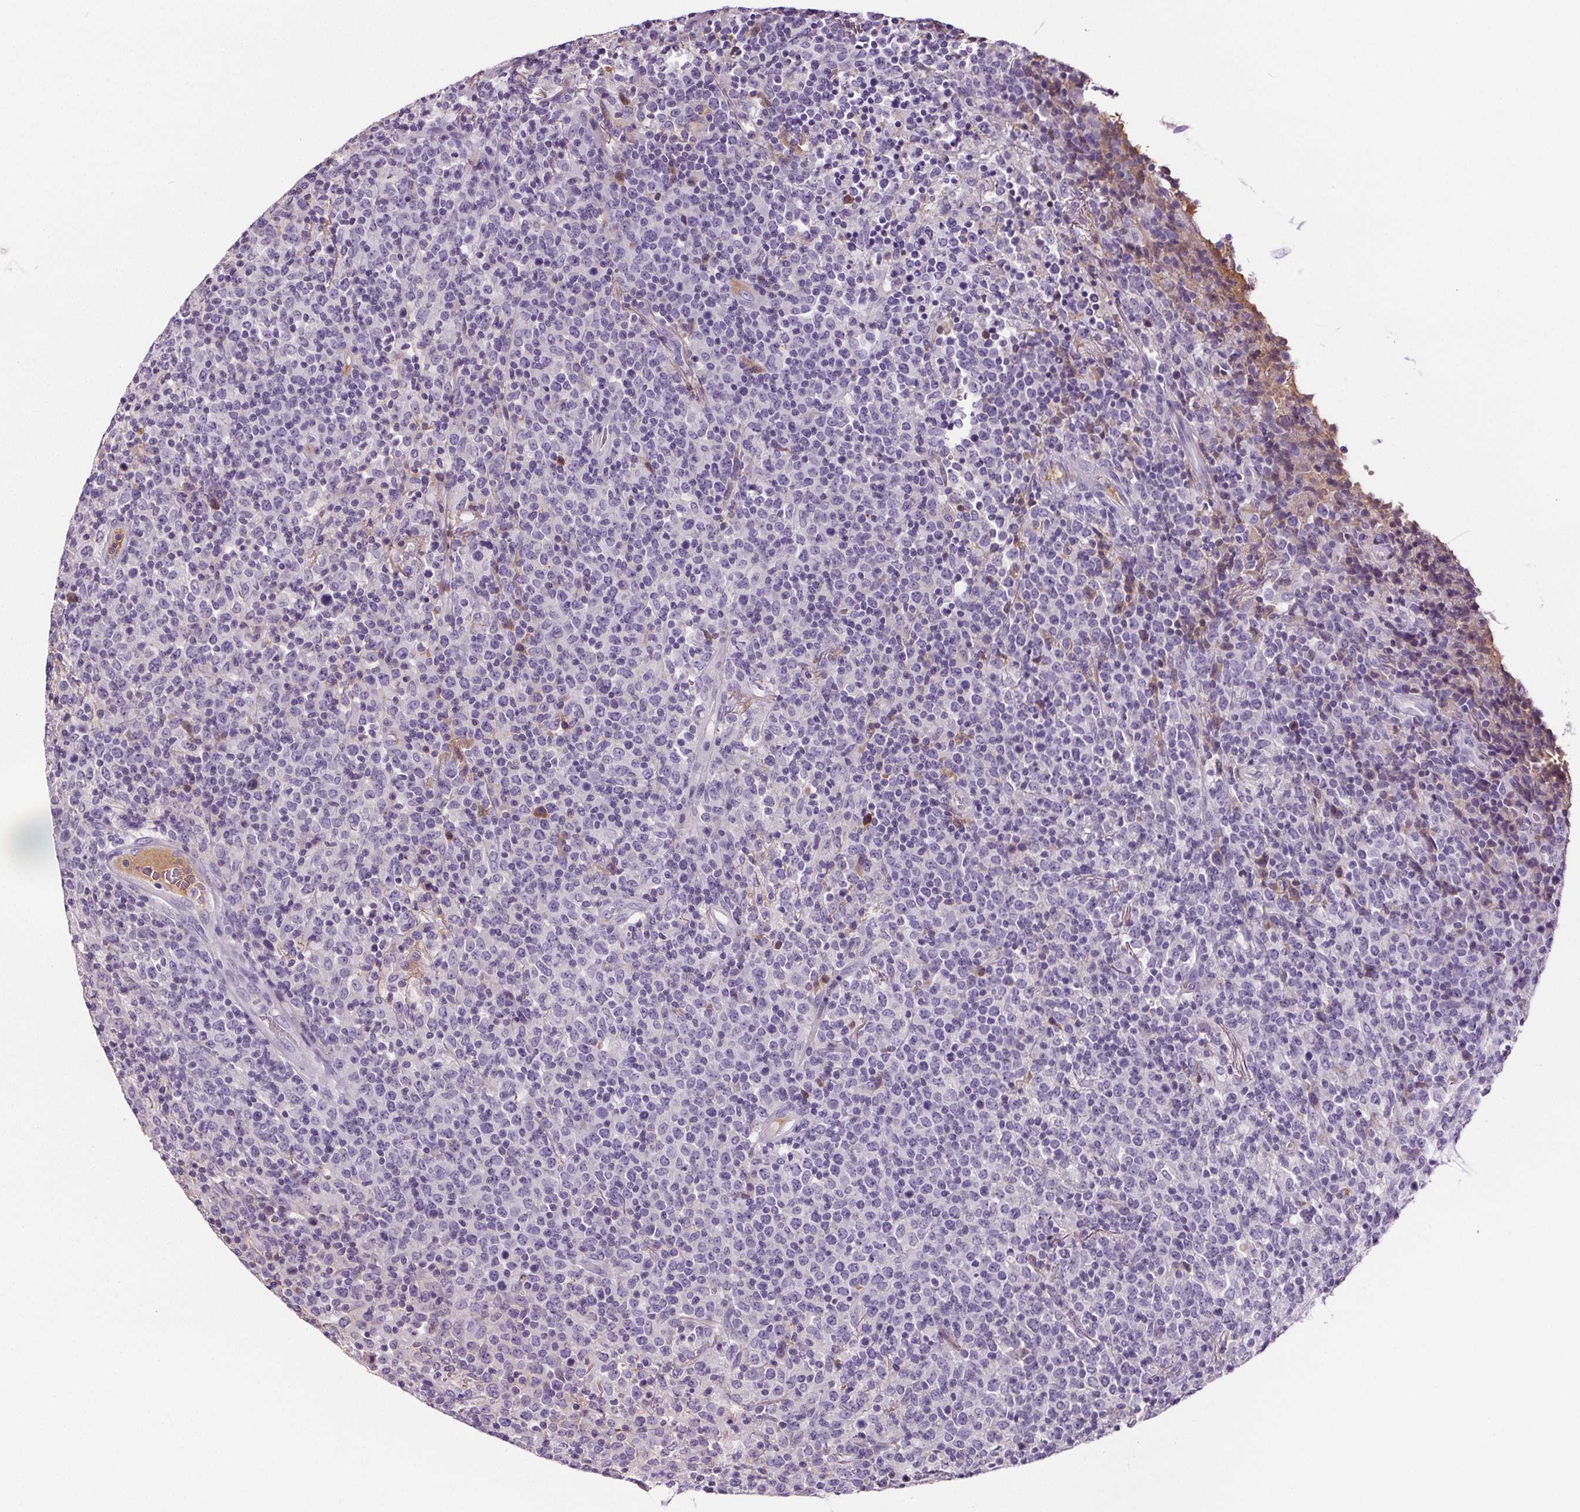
{"staining": {"intensity": "negative", "quantity": "none", "location": "none"}, "tissue": "lymphoma", "cell_type": "Tumor cells", "image_type": "cancer", "snomed": [{"axis": "morphology", "description": "Malignant lymphoma, non-Hodgkin's type, High grade"}, {"axis": "topography", "description": "Lung"}], "caption": "DAB (3,3'-diaminobenzidine) immunohistochemical staining of lymphoma exhibits no significant staining in tumor cells.", "gene": "CD5L", "patient": {"sex": "male", "age": 79}}